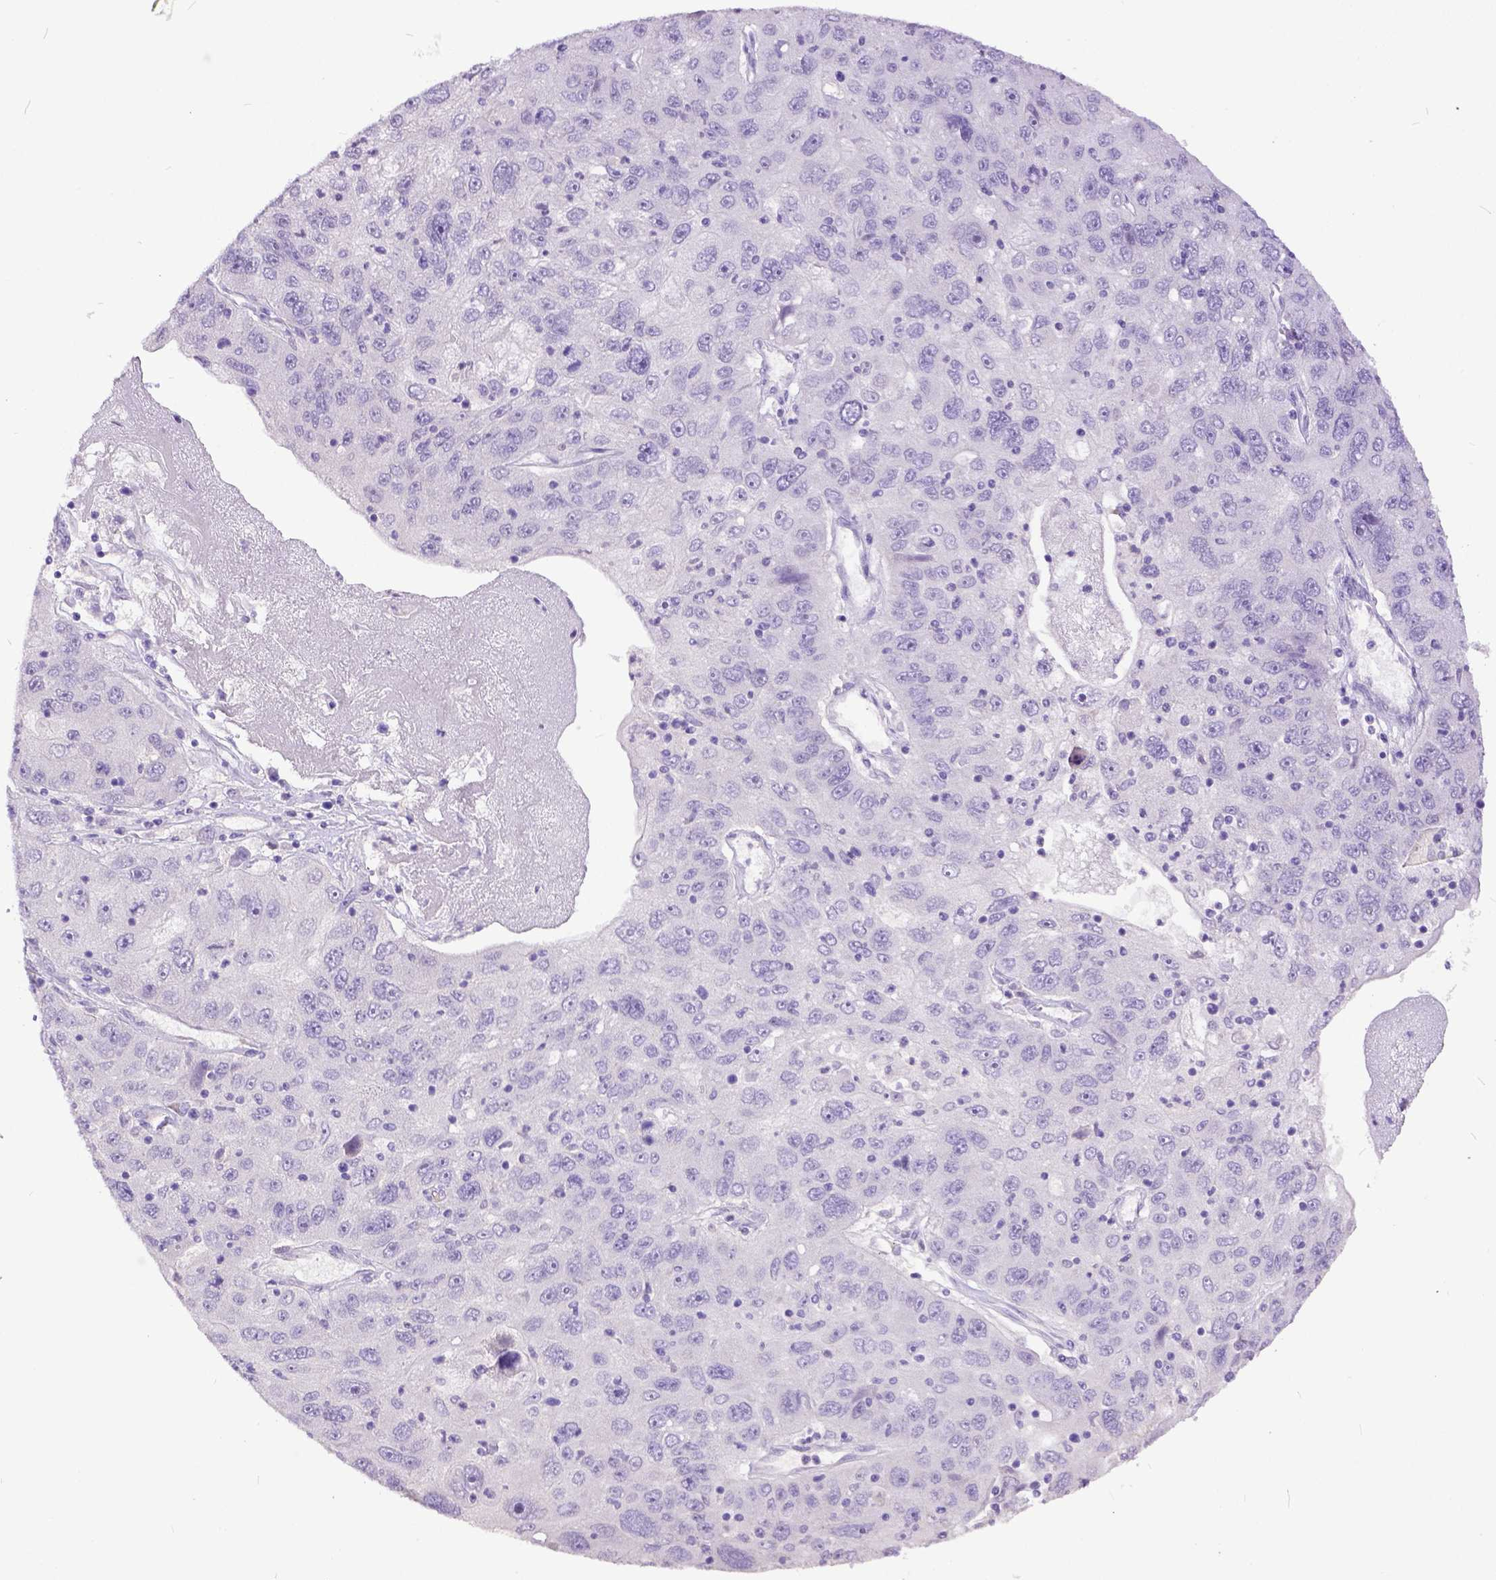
{"staining": {"intensity": "negative", "quantity": "none", "location": "none"}, "tissue": "stomach cancer", "cell_type": "Tumor cells", "image_type": "cancer", "snomed": [{"axis": "morphology", "description": "Adenocarcinoma, NOS"}, {"axis": "topography", "description": "Stomach"}], "caption": "Micrograph shows no significant protein staining in tumor cells of adenocarcinoma (stomach). (DAB (3,3'-diaminobenzidine) immunohistochemistry with hematoxylin counter stain).", "gene": "KIT", "patient": {"sex": "male", "age": 56}}